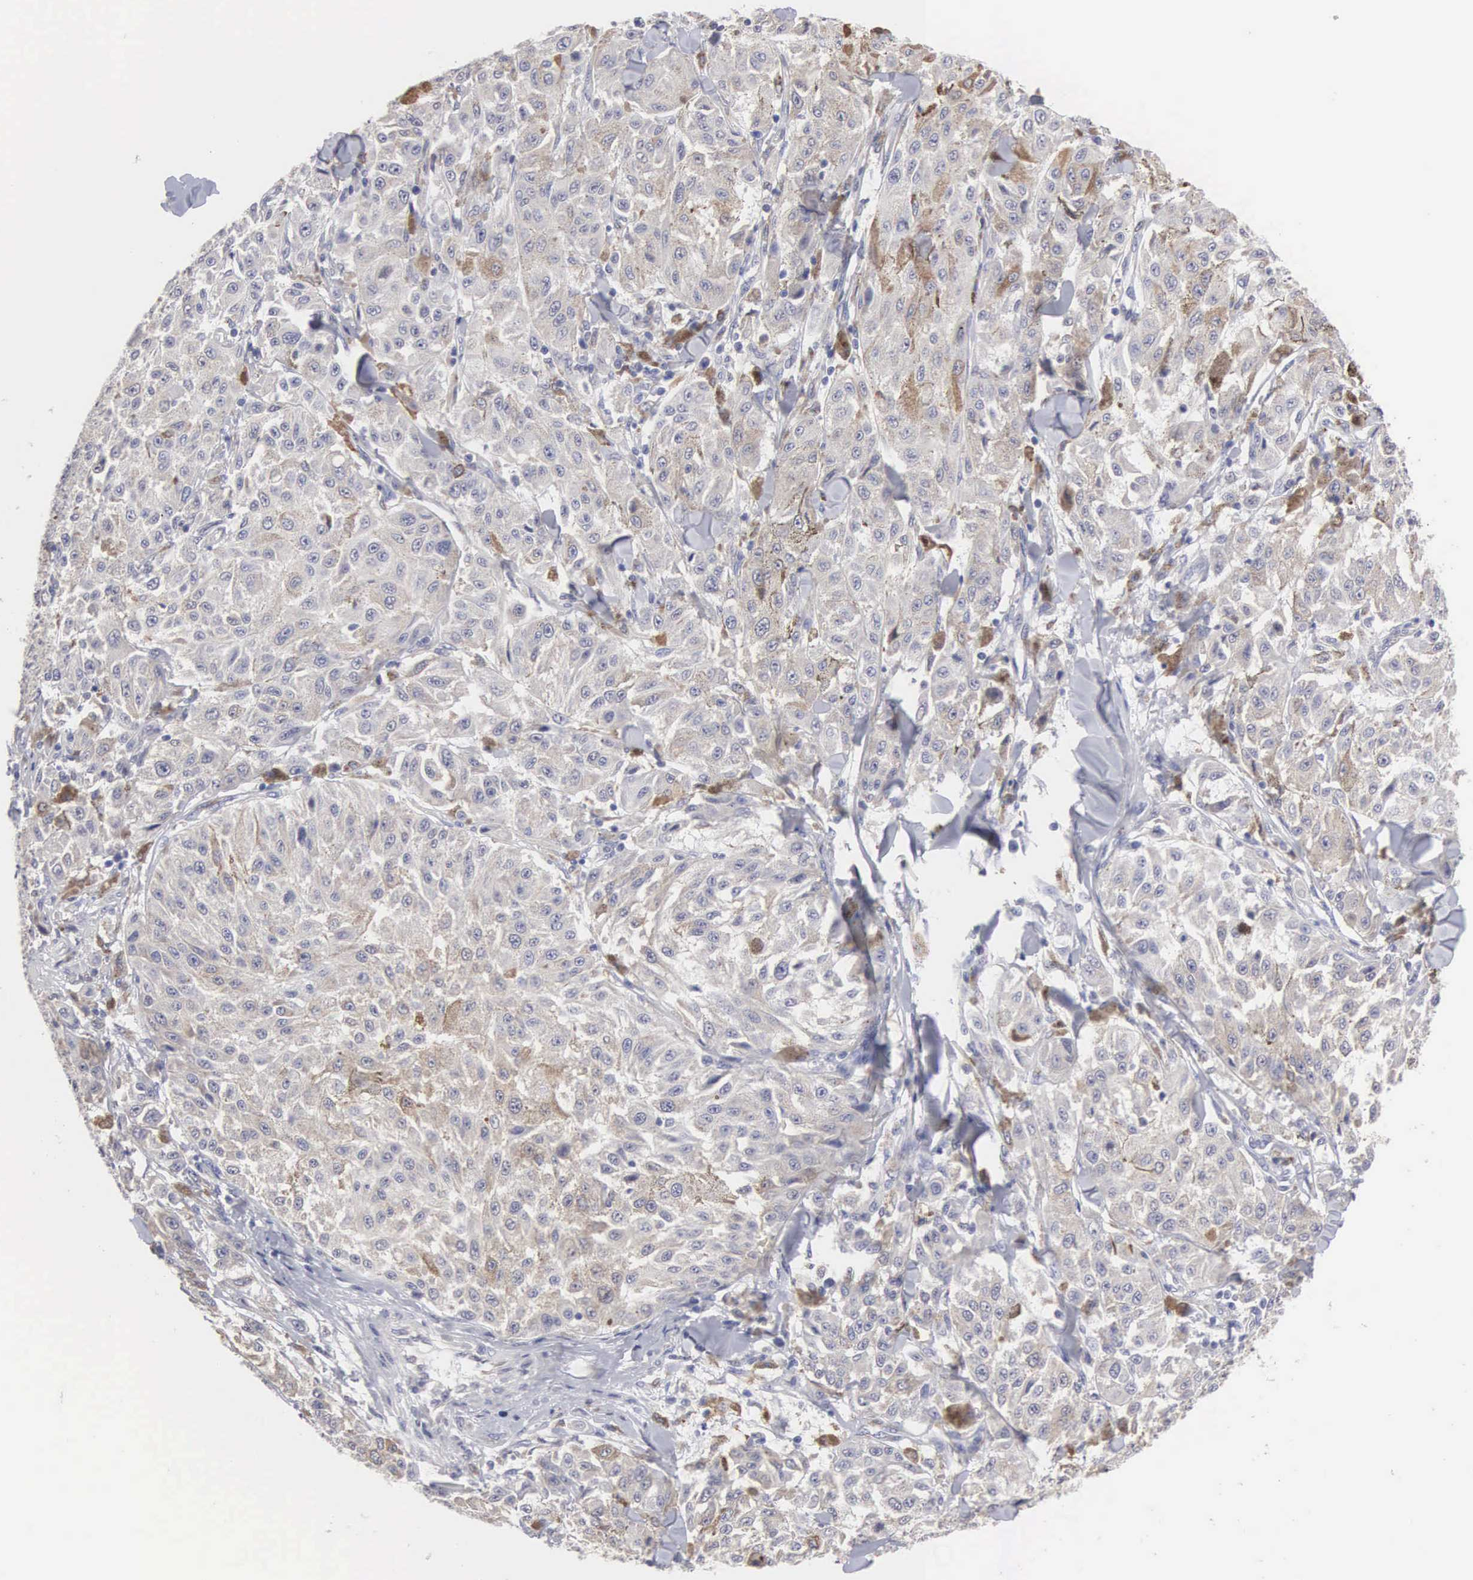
{"staining": {"intensity": "weak", "quantity": "25%-75%", "location": "cytoplasmic/membranous"}, "tissue": "melanoma", "cell_type": "Tumor cells", "image_type": "cancer", "snomed": [{"axis": "morphology", "description": "Malignant melanoma, NOS"}, {"axis": "topography", "description": "Skin"}], "caption": "Human melanoma stained with a brown dye exhibits weak cytoplasmic/membranous positive staining in approximately 25%-75% of tumor cells.", "gene": "LIN52", "patient": {"sex": "female", "age": 64}}